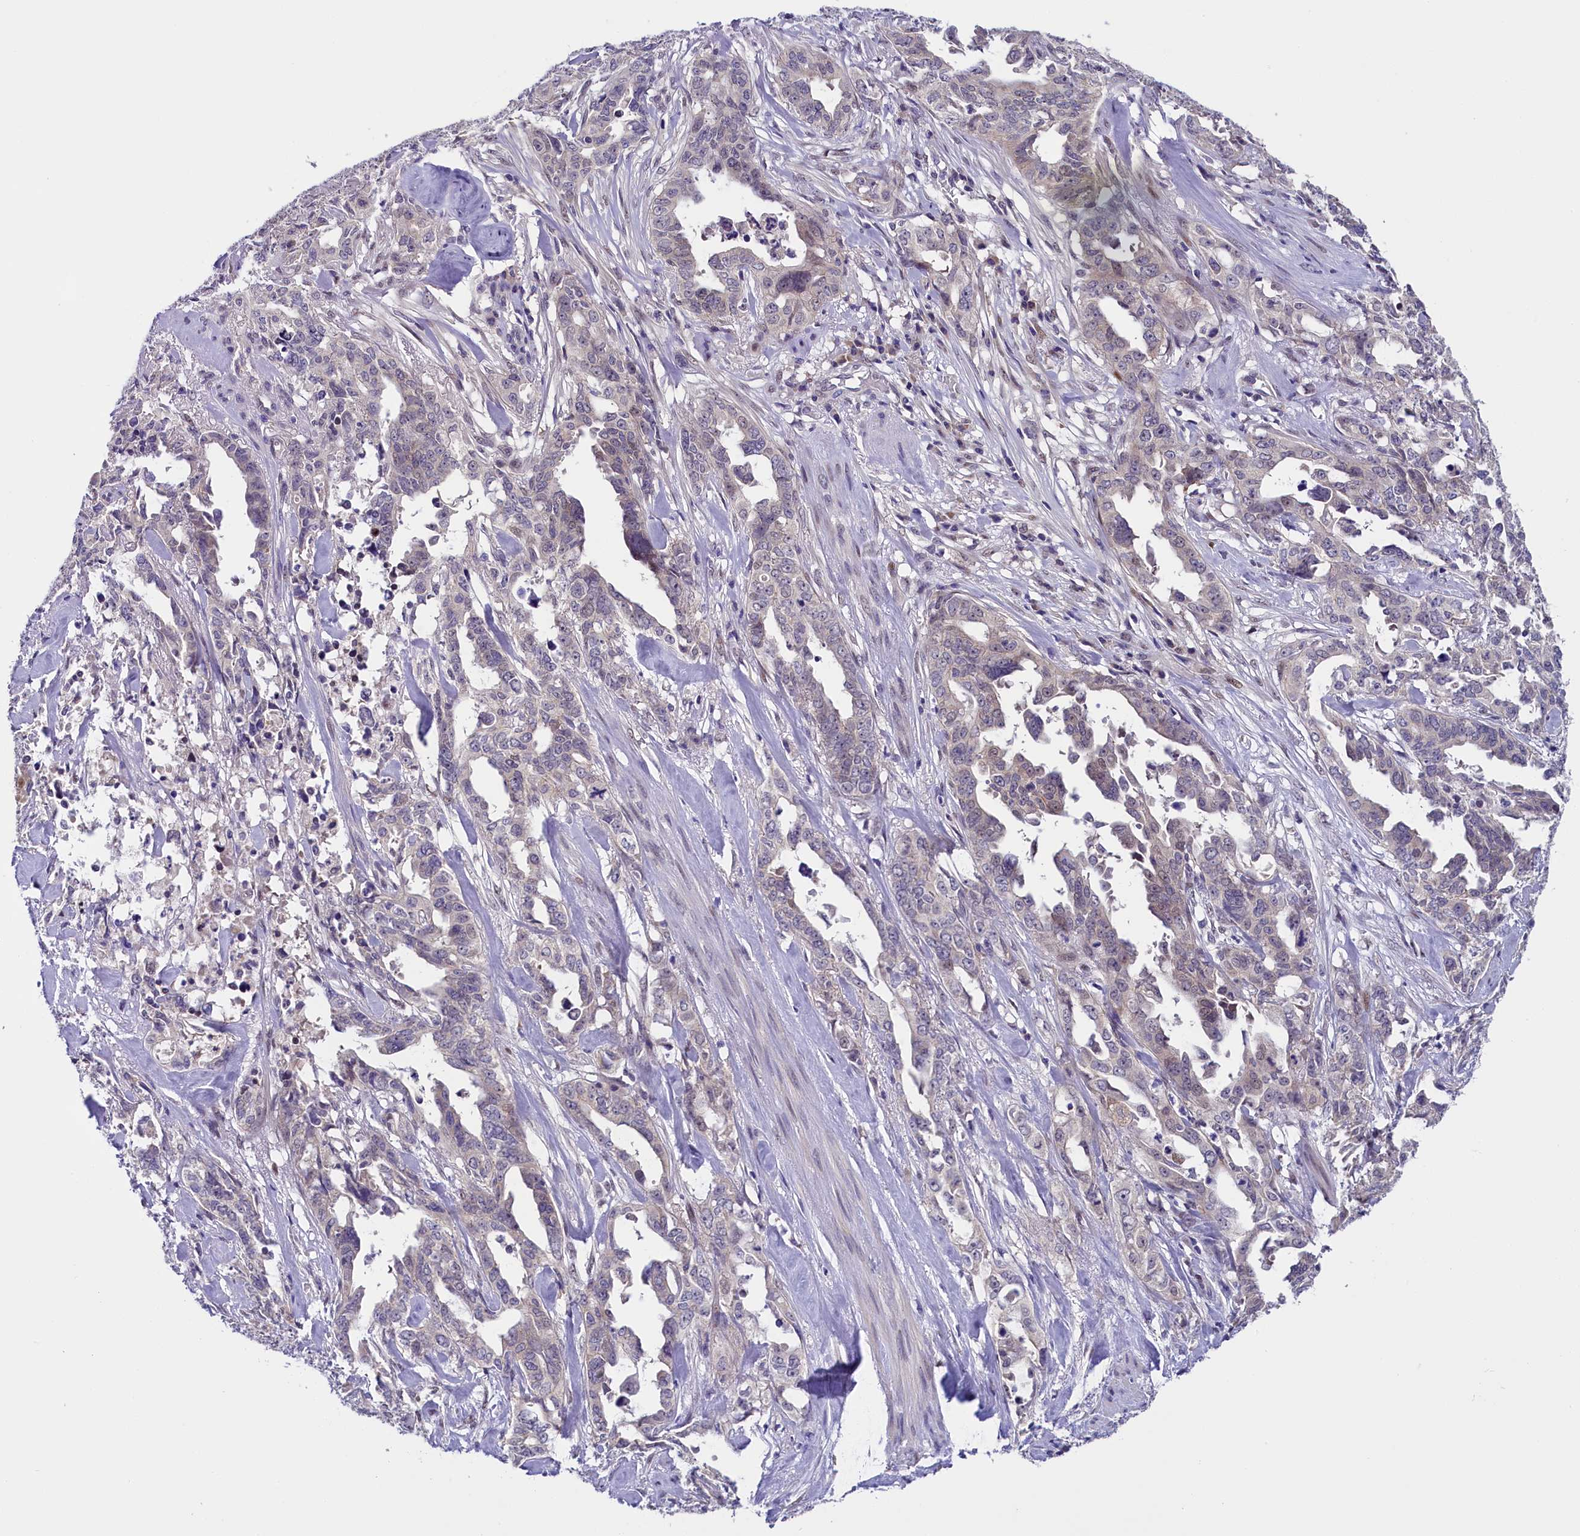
{"staining": {"intensity": "negative", "quantity": "none", "location": "none"}, "tissue": "endometrial cancer", "cell_type": "Tumor cells", "image_type": "cancer", "snomed": [{"axis": "morphology", "description": "Adenocarcinoma, NOS"}, {"axis": "topography", "description": "Endometrium"}], "caption": "An IHC micrograph of adenocarcinoma (endometrial) is shown. There is no staining in tumor cells of adenocarcinoma (endometrial).", "gene": "ENKD1", "patient": {"sex": "female", "age": 65}}